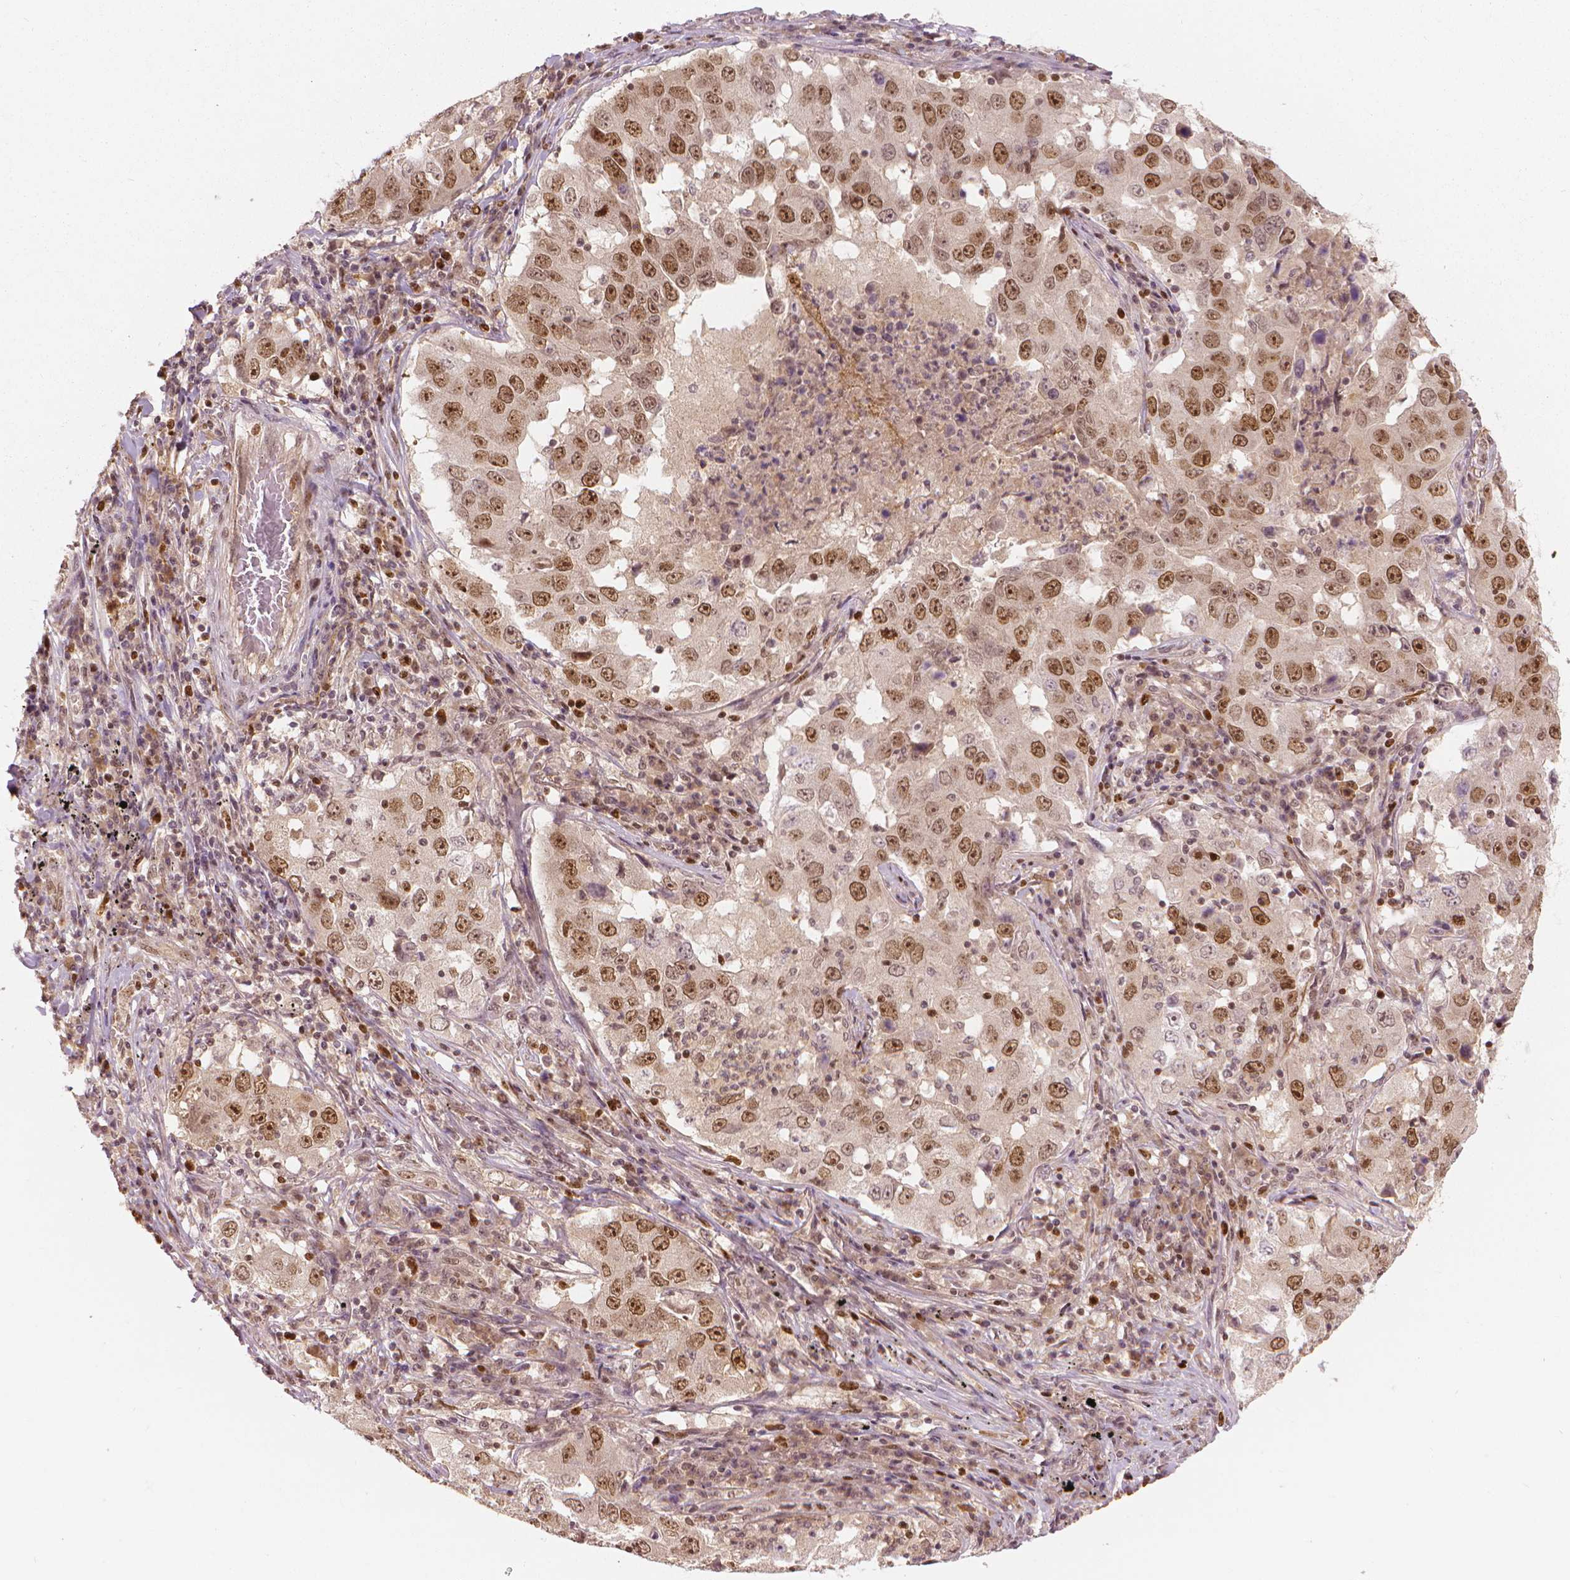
{"staining": {"intensity": "moderate", "quantity": ">75%", "location": "nuclear"}, "tissue": "lung cancer", "cell_type": "Tumor cells", "image_type": "cancer", "snomed": [{"axis": "morphology", "description": "Adenocarcinoma, NOS"}, {"axis": "topography", "description": "Lung"}], "caption": "DAB (3,3'-diaminobenzidine) immunohistochemical staining of lung cancer shows moderate nuclear protein positivity in approximately >75% of tumor cells.", "gene": "NSD2", "patient": {"sex": "male", "age": 73}}